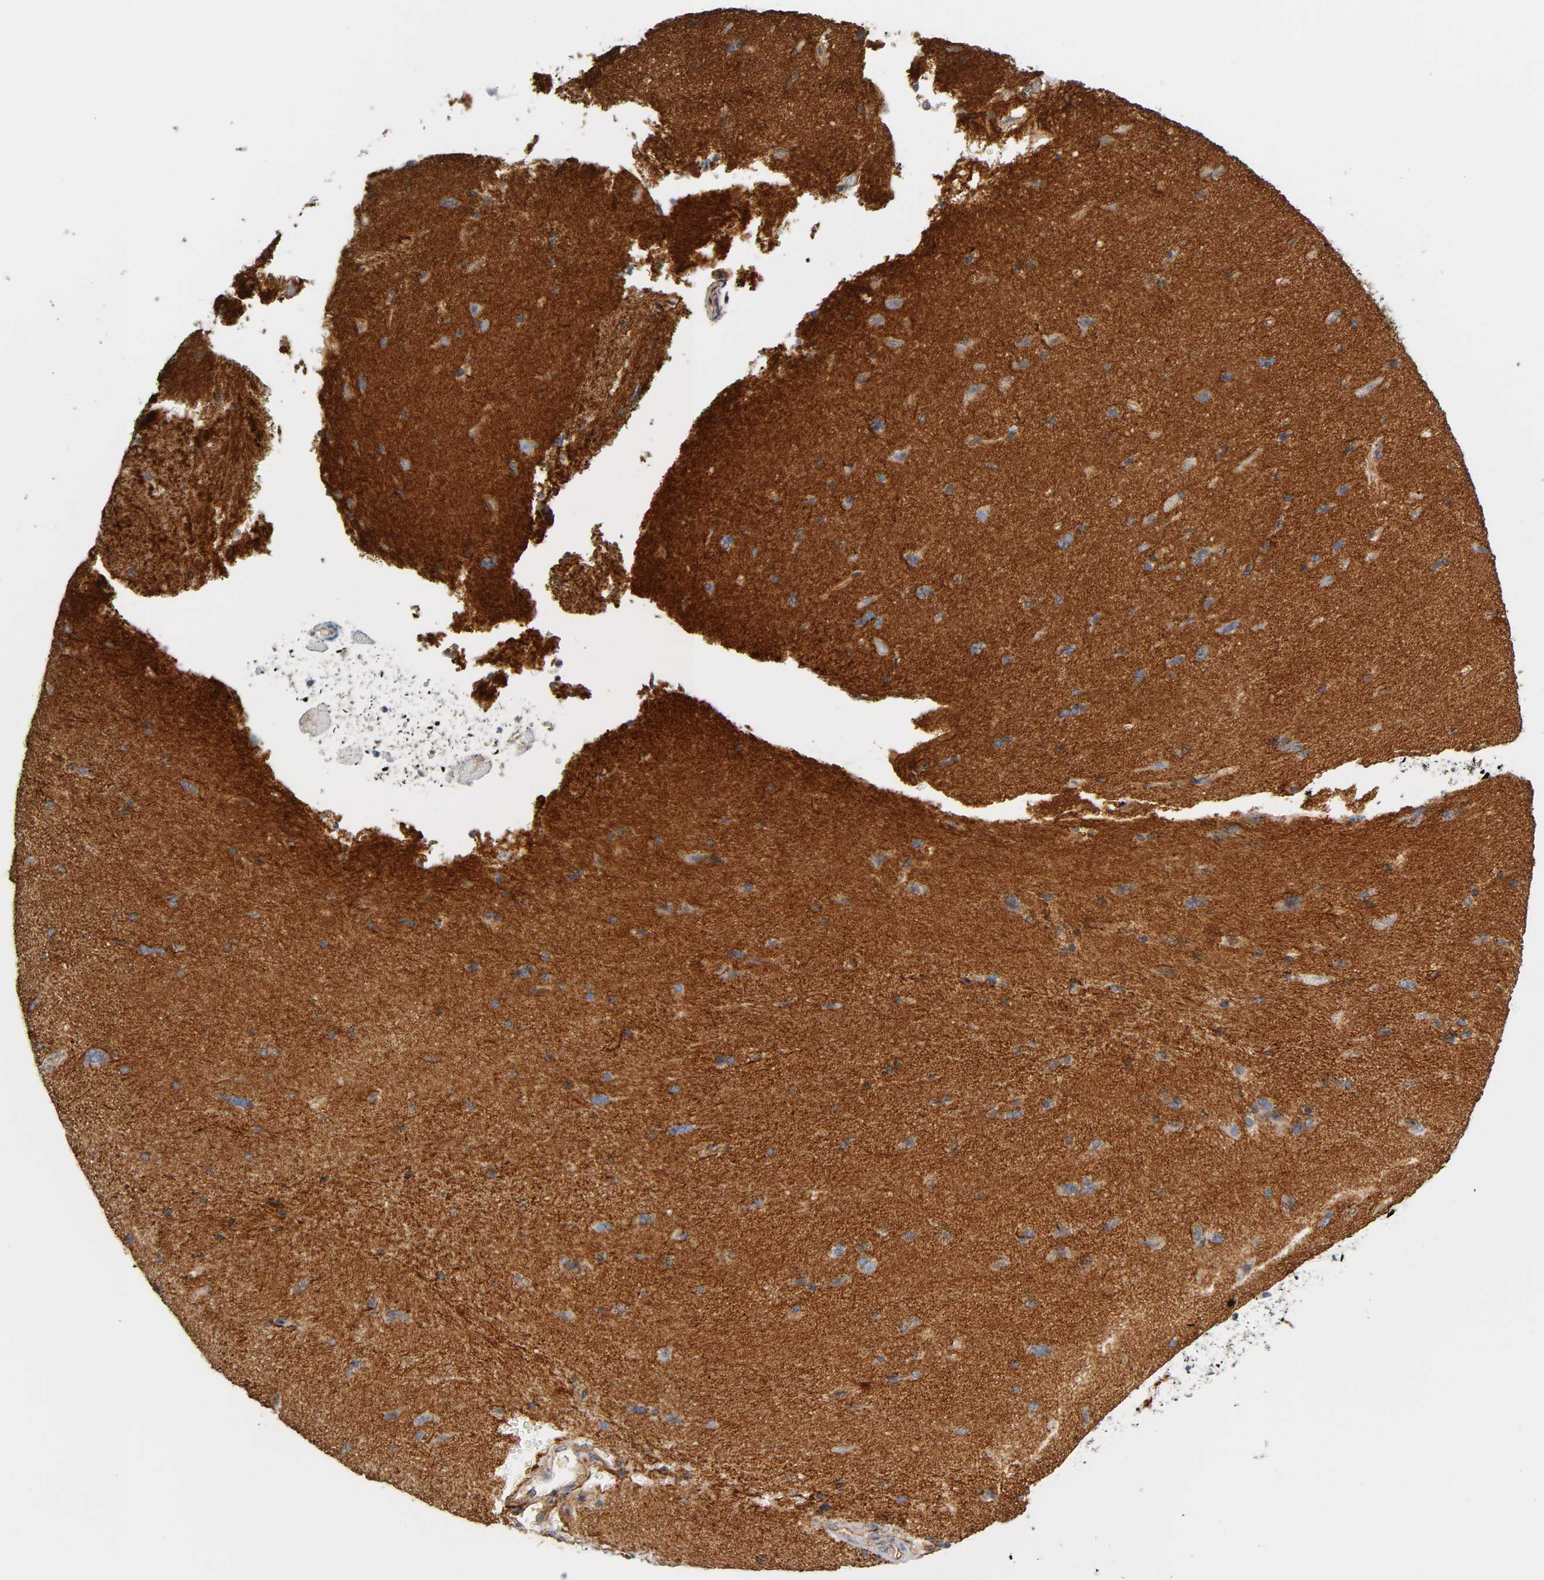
{"staining": {"intensity": "moderate", "quantity": ">75%", "location": "cytoplasmic/membranous"}, "tissue": "cerebral cortex", "cell_type": "Endothelial cells", "image_type": "normal", "snomed": [{"axis": "morphology", "description": "Normal tissue, NOS"}, {"axis": "topography", "description": "Cerebral cortex"}], "caption": "Protein staining exhibits moderate cytoplasmic/membranous positivity in about >75% of endothelial cells in unremarkable cerebral cortex. Nuclei are stained in blue.", "gene": "SPTAN1", "patient": {"sex": "male", "age": 62}}